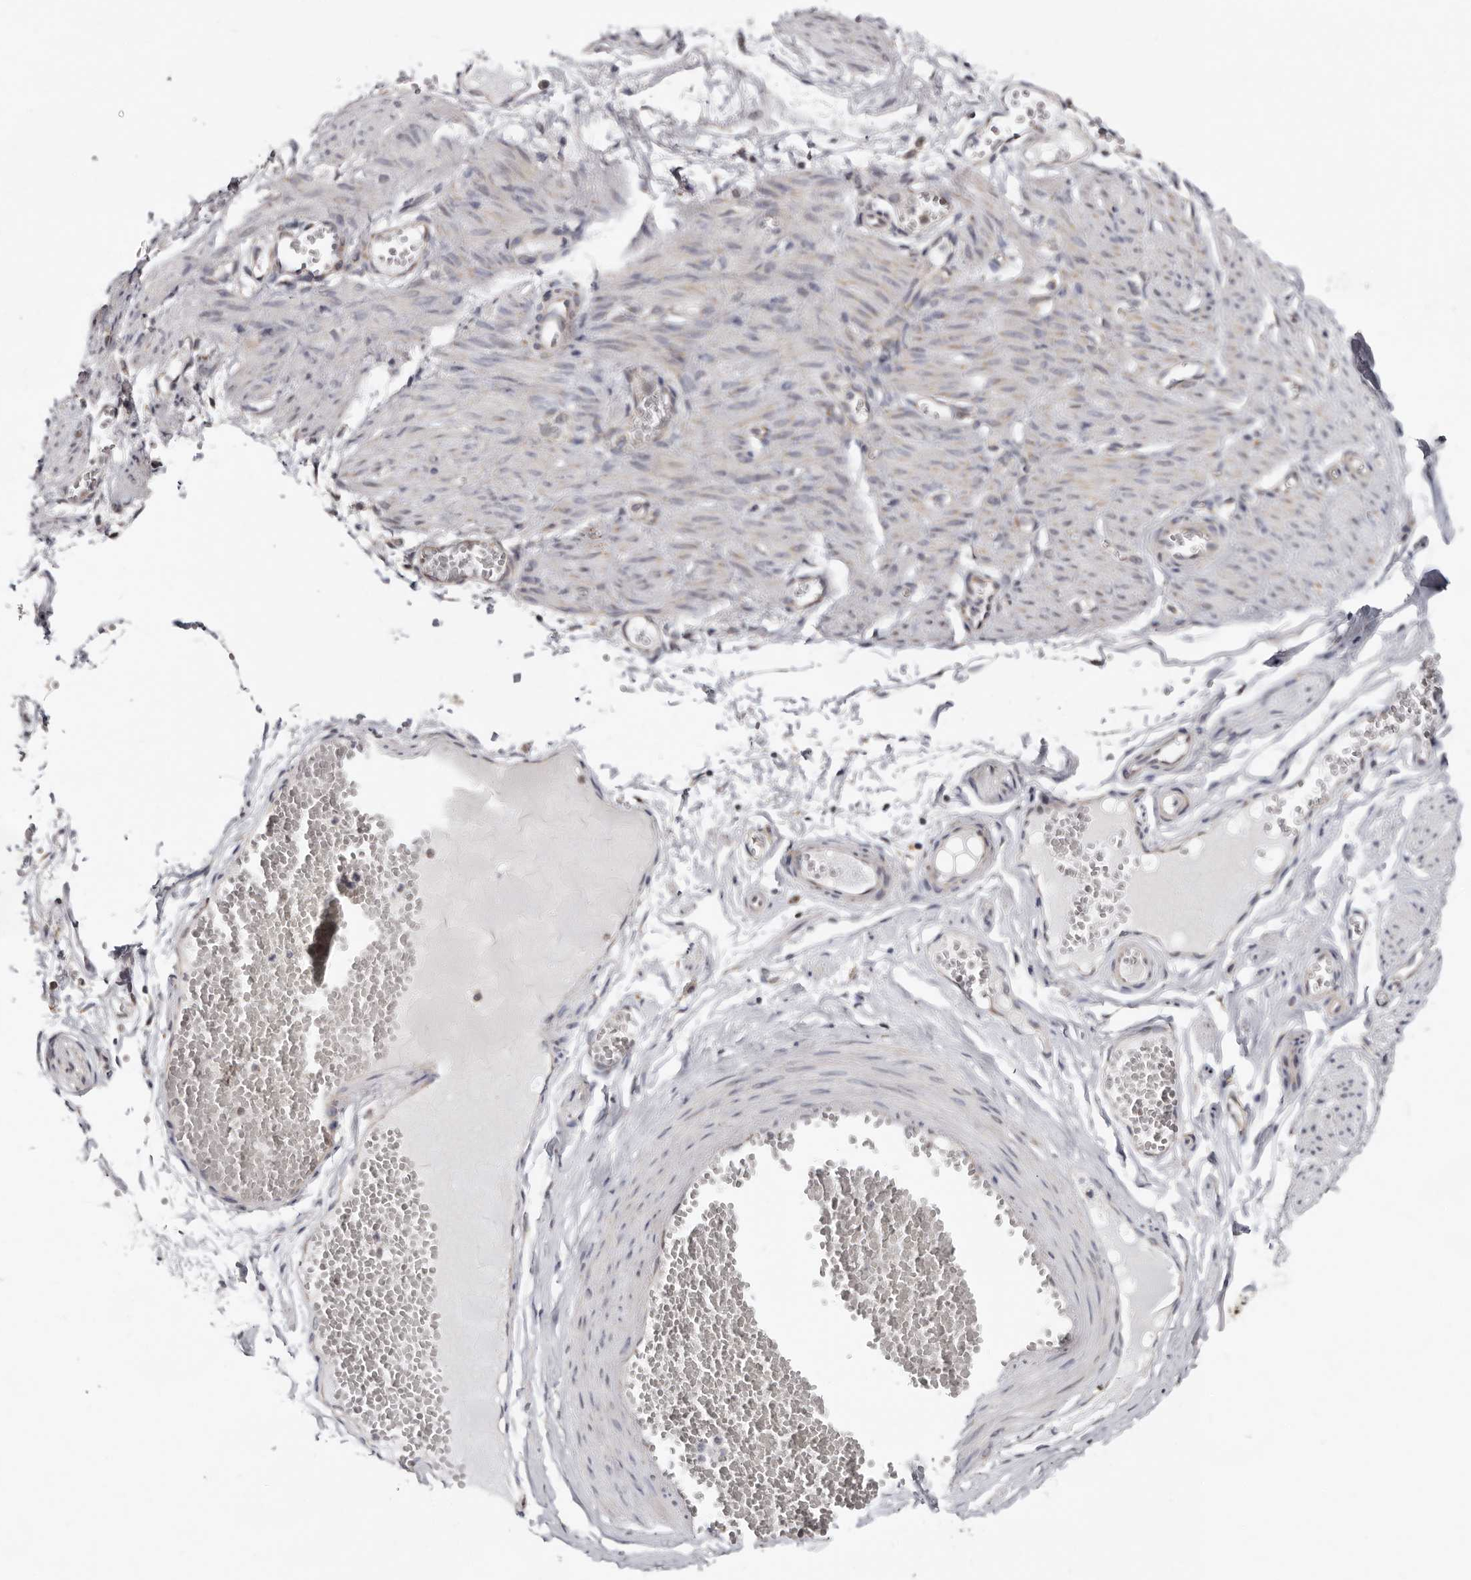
{"staining": {"intensity": "negative", "quantity": "none", "location": "none"}, "tissue": "soft tissue", "cell_type": "Fibroblasts", "image_type": "normal", "snomed": [{"axis": "morphology", "description": "Normal tissue, NOS"}, {"axis": "topography", "description": "Smooth muscle"}, {"axis": "topography", "description": "Peripheral nerve tissue"}], "caption": "An immunohistochemistry (IHC) histopathology image of normal soft tissue is shown. There is no staining in fibroblasts of soft tissue.", "gene": "MRPL18", "patient": {"sex": "female", "age": 39}}